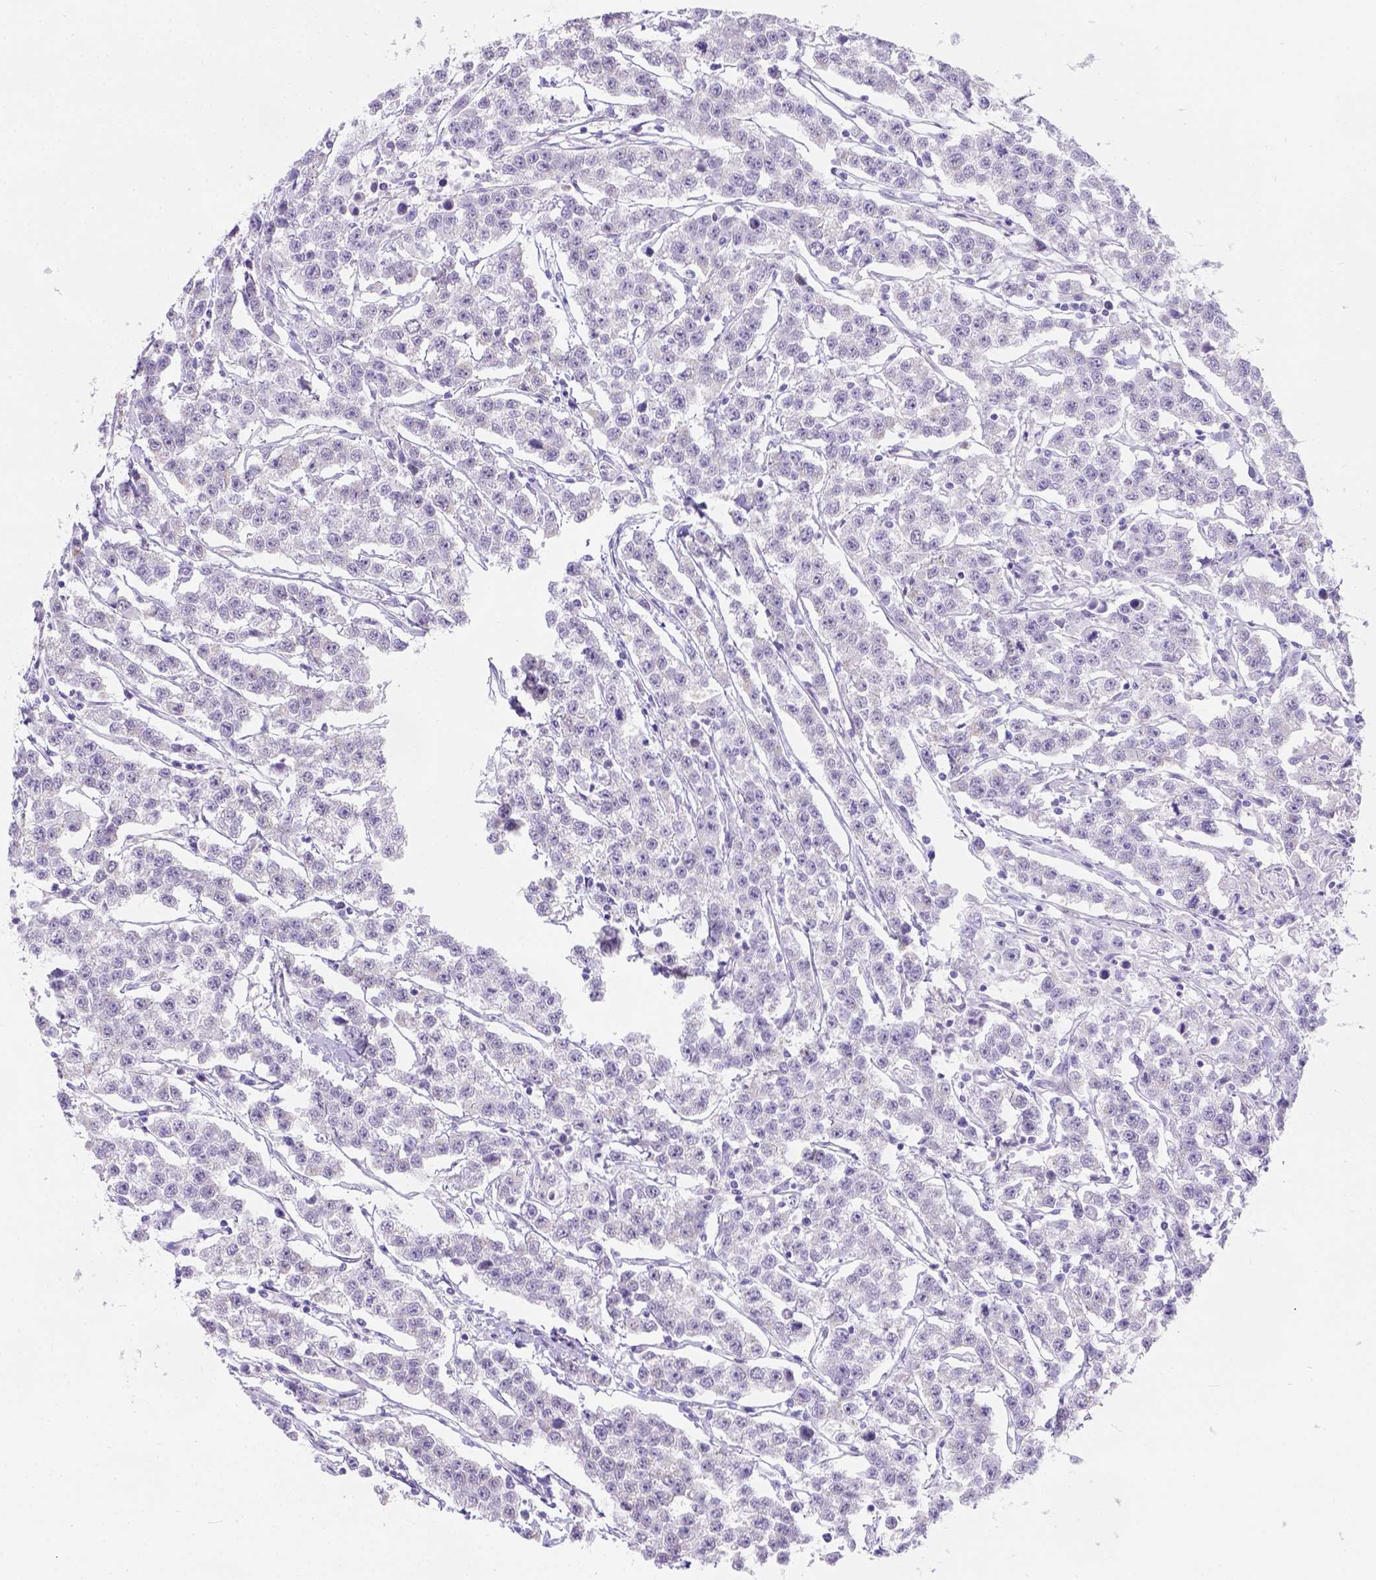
{"staining": {"intensity": "weak", "quantity": "25%-75%", "location": "cytoplasmic/membranous"}, "tissue": "testis cancer", "cell_type": "Tumor cells", "image_type": "cancer", "snomed": [{"axis": "morphology", "description": "Seminoma, NOS"}, {"axis": "topography", "description": "Testis"}], "caption": "About 25%-75% of tumor cells in testis cancer exhibit weak cytoplasmic/membranous protein positivity as visualized by brown immunohistochemical staining.", "gene": "PHF7", "patient": {"sex": "male", "age": 59}}